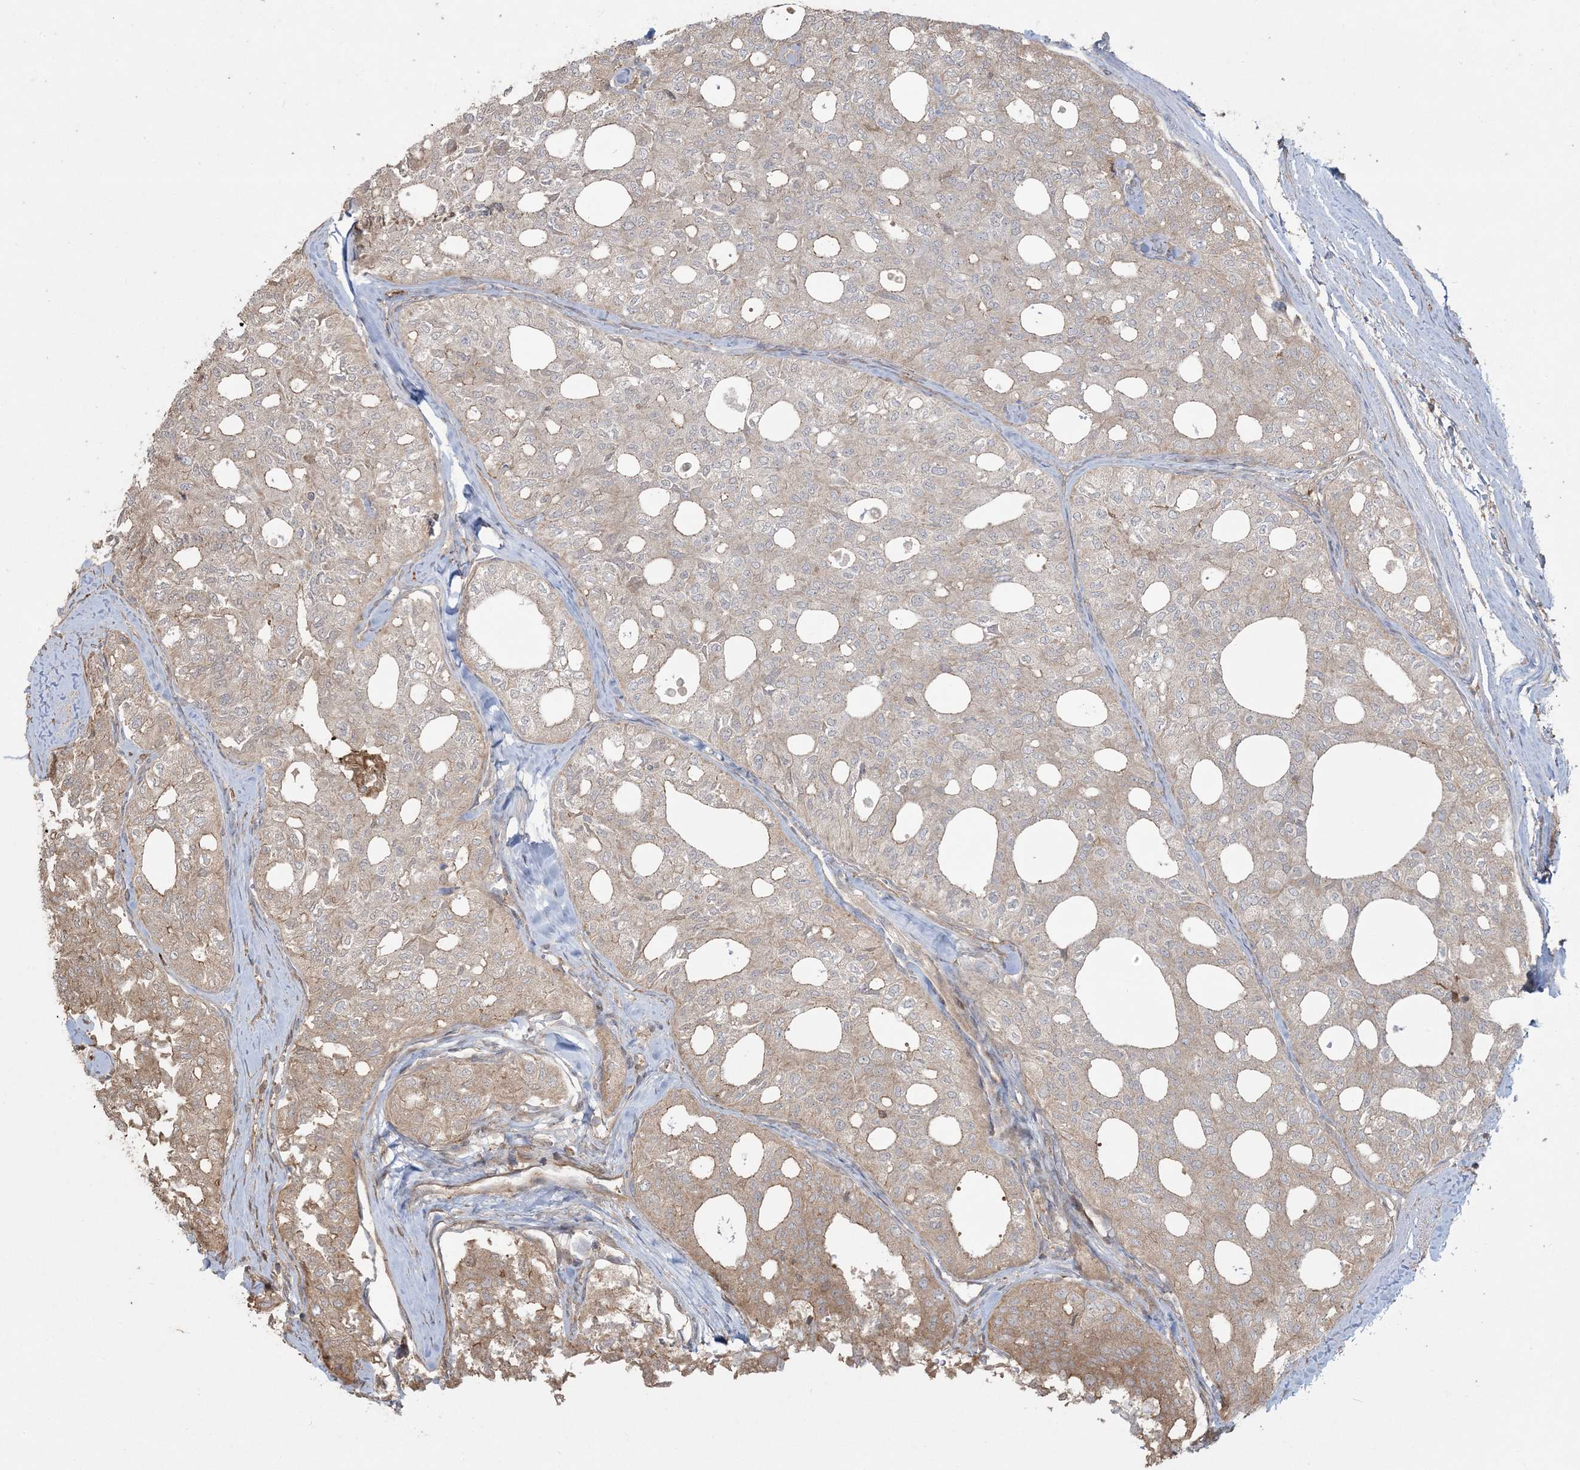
{"staining": {"intensity": "weak", "quantity": "25%-75%", "location": "cytoplasmic/membranous"}, "tissue": "thyroid cancer", "cell_type": "Tumor cells", "image_type": "cancer", "snomed": [{"axis": "morphology", "description": "Follicular adenoma carcinoma, NOS"}, {"axis": "topography", "description": "Thyroid gland"}], "caption": "Protein staining displays weak cytoplasmic/membranous positivity in approximately 25%-75% of tumor cells in thyroid follicular adenoma carcinoma.", "gene": "HNMT", "patient": {"sex": "male", "age": 75}}